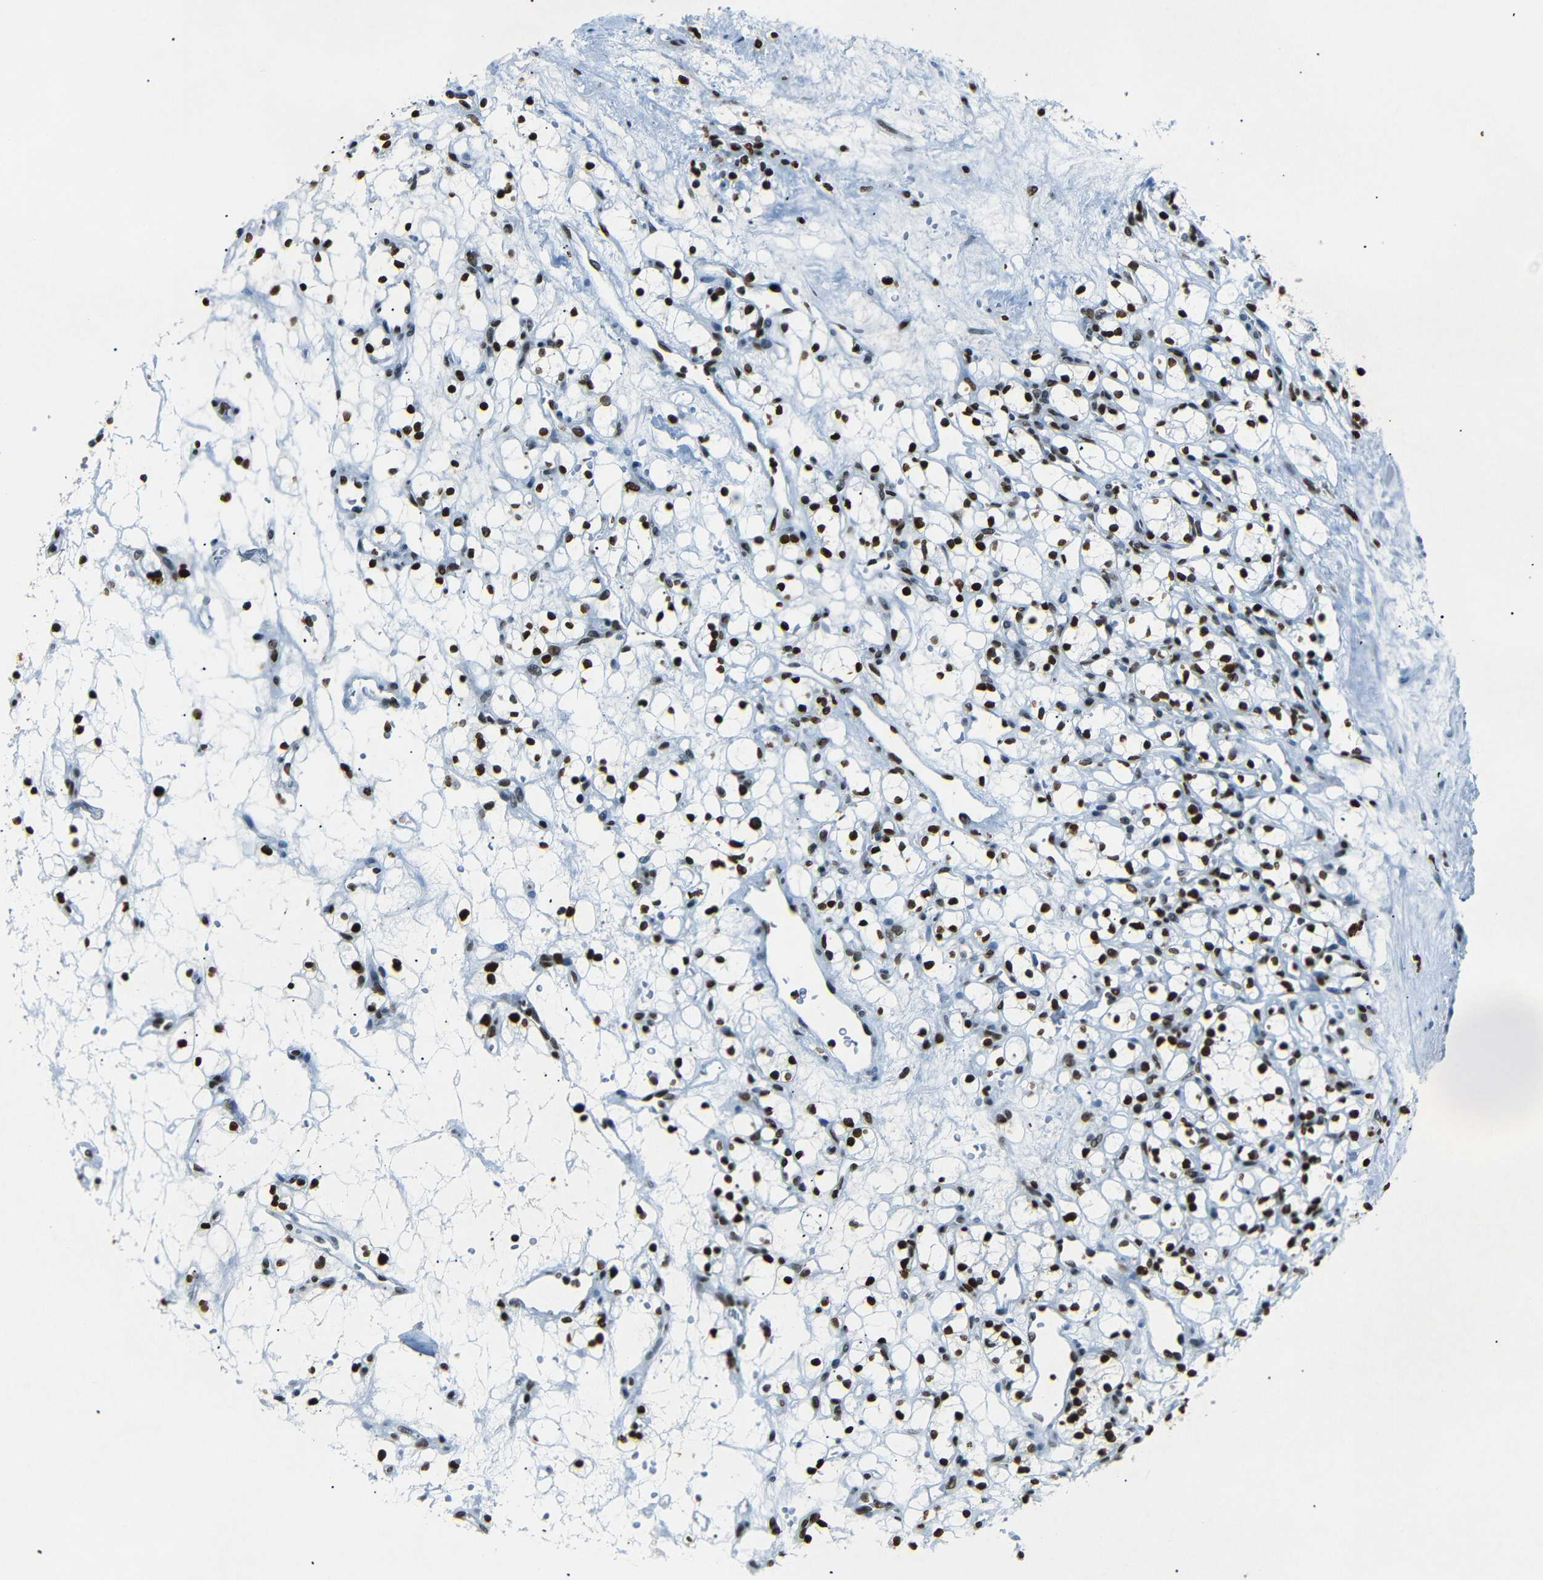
{"staining": {"intensity": "strong", "quantity": ">75%", "location": "nuclear"}, "tissue": "renal cancer", "cell_type": "Tumor cells", "image_type": "cancer", "snomed": [{"axis": "morphology", "description": "Adenocarcinoma, NOS"}, {"axis": "topography", "description": "Kidney"}], "caption": "Protein expression analysis of human renal cancer reveals strong nuclear staining in approximately >75% of tumor cells. The staining is performed using DAB brown chromogen to label protein expression. The nuclei are counter-stained blue using hematoxylin.", "gene": "HMGN1", "patient": {"sex": "female", "age": 60}}